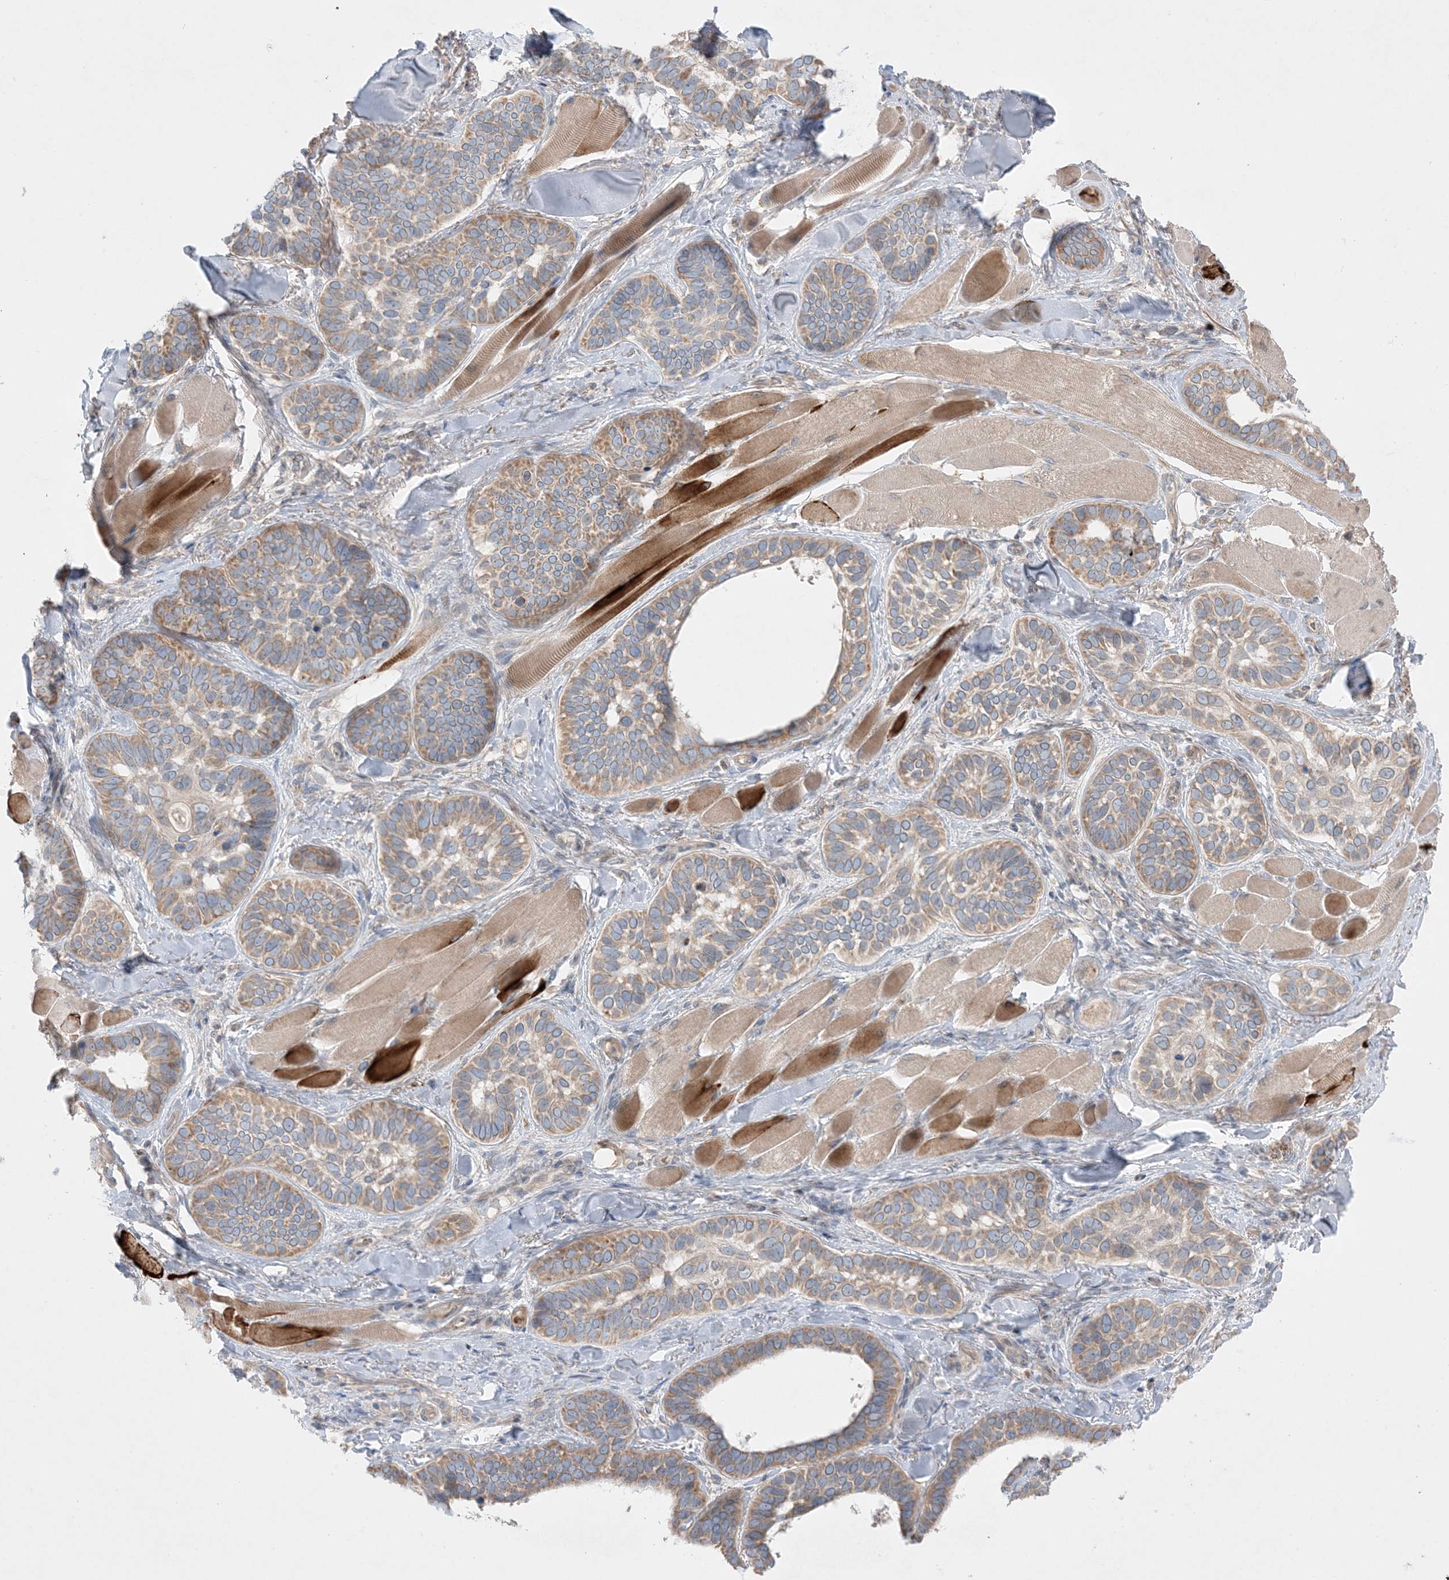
{"staining": {"intensity": "moderate", "quantity": "25%-75%", "location": "cytoplasmic/membranous"}, "tissue": "skin cancer", "cell_type": "Tumor cells", "image_type": "cancer", "snomed": [{"axis": "morphology", "description": "Basal cell carcinoma"}, {"axis": "topography", "description": "Skin"}], "caption": "The histopathology image demonstrates a brown stain indicating the presence of a protein in the cytoplasmic/membranous of tumor cells in skin cancer.", "gene": "MMGT1", "patient": {"sex": "male", "age": 62}}